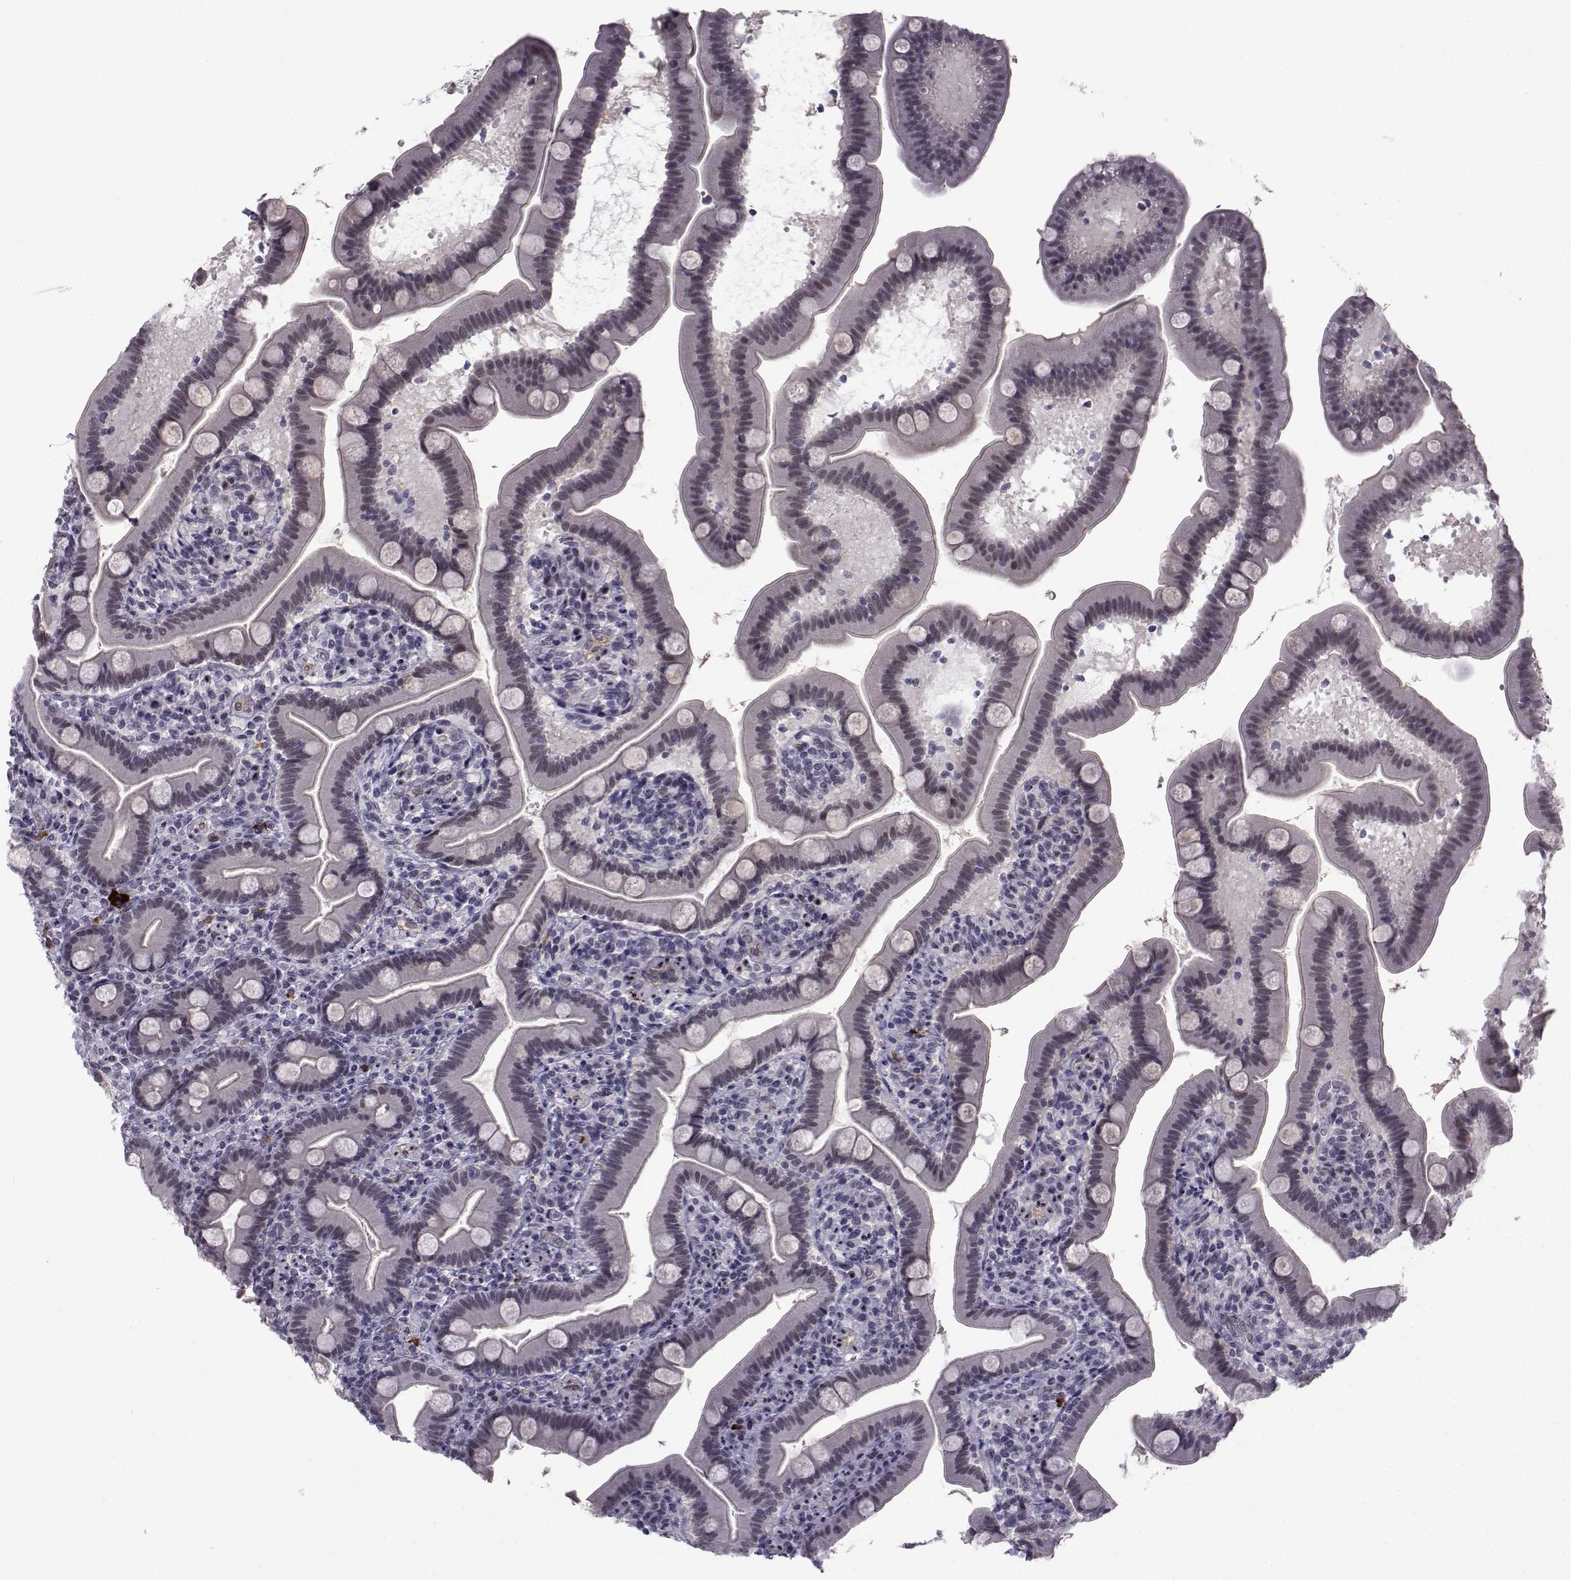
{"staining": {"intensity": "weak", "quantity": "<25%", "location": "nuclear"}, "tissue": "small intestine", "cell_type": "Glandular cells", "image_type": "normal", "snomed": [{"axis": "morphology", "description": "Normal tissue, NOS"}, {"axis": "topography", "description": "Small intestine"}], "caption": "IHC photomicrograph of normal small intestine: small intestine stained with DAB displays no significant protein expression in glandular cells.", "gene": "RBM24", "patient": {"sex": "male", "age": 66}}